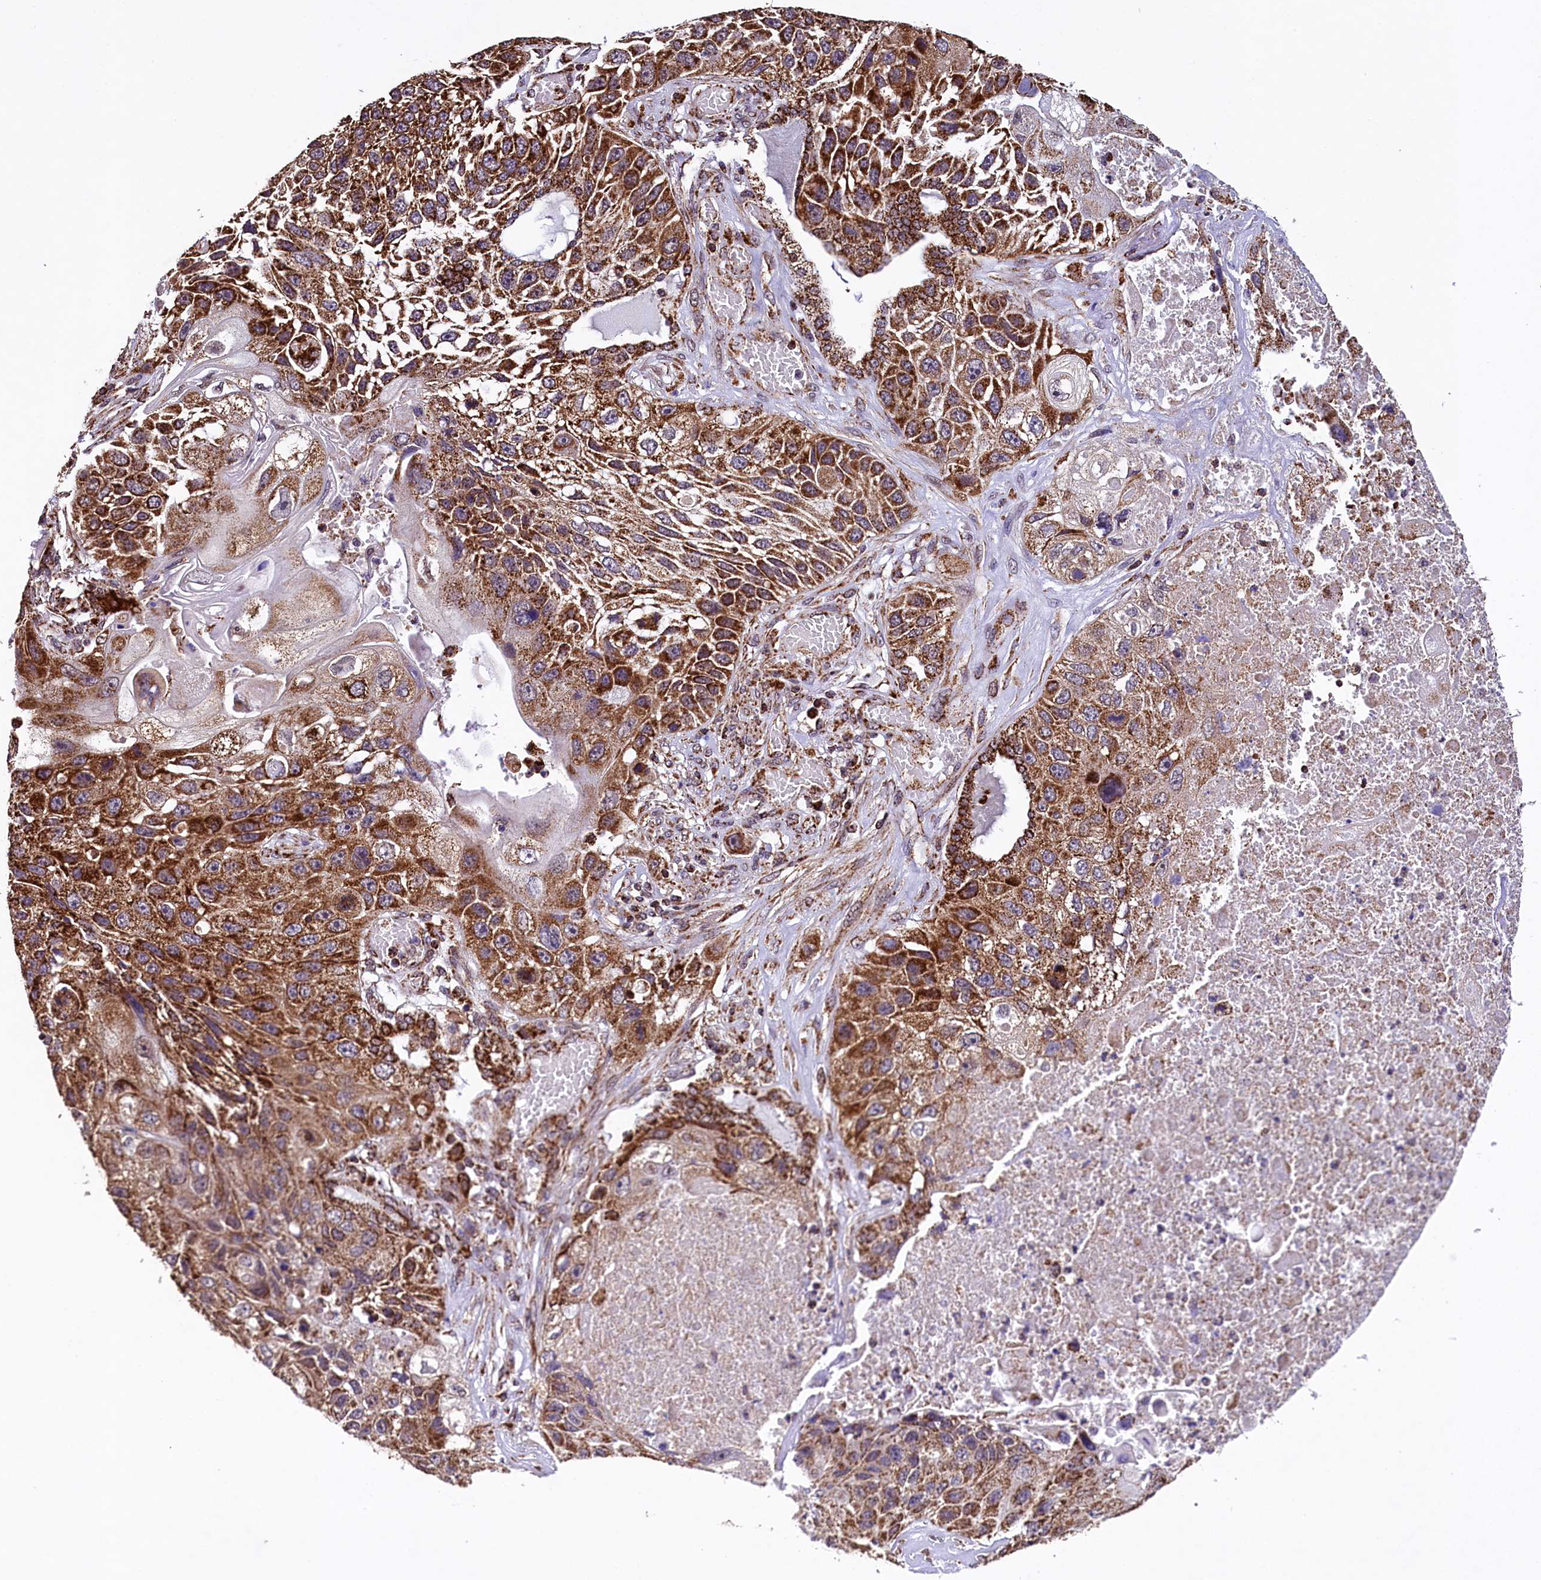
{"staining": {"intensity": "strong", "quantity": ">75%", "location": "cytoplasmic/membranous"}, "tissue": "lung cancer", "cell_type": "Tumor cells", "image_type": "cancer", "snomed": [{"axis": "morphology", "description": "Squamous cell carcinoma, NOS"}, {"axis": "topography", "description": "Lung"}], "caption": "Human lung cancer (squamous cell carcinoma) stained with a brown dye exhibits strong cytoplasmic/membranous positive positivity in about >75% of tumor cells.", "gene": "KLC2", "patient": {"sex": "male", "age": 61}}